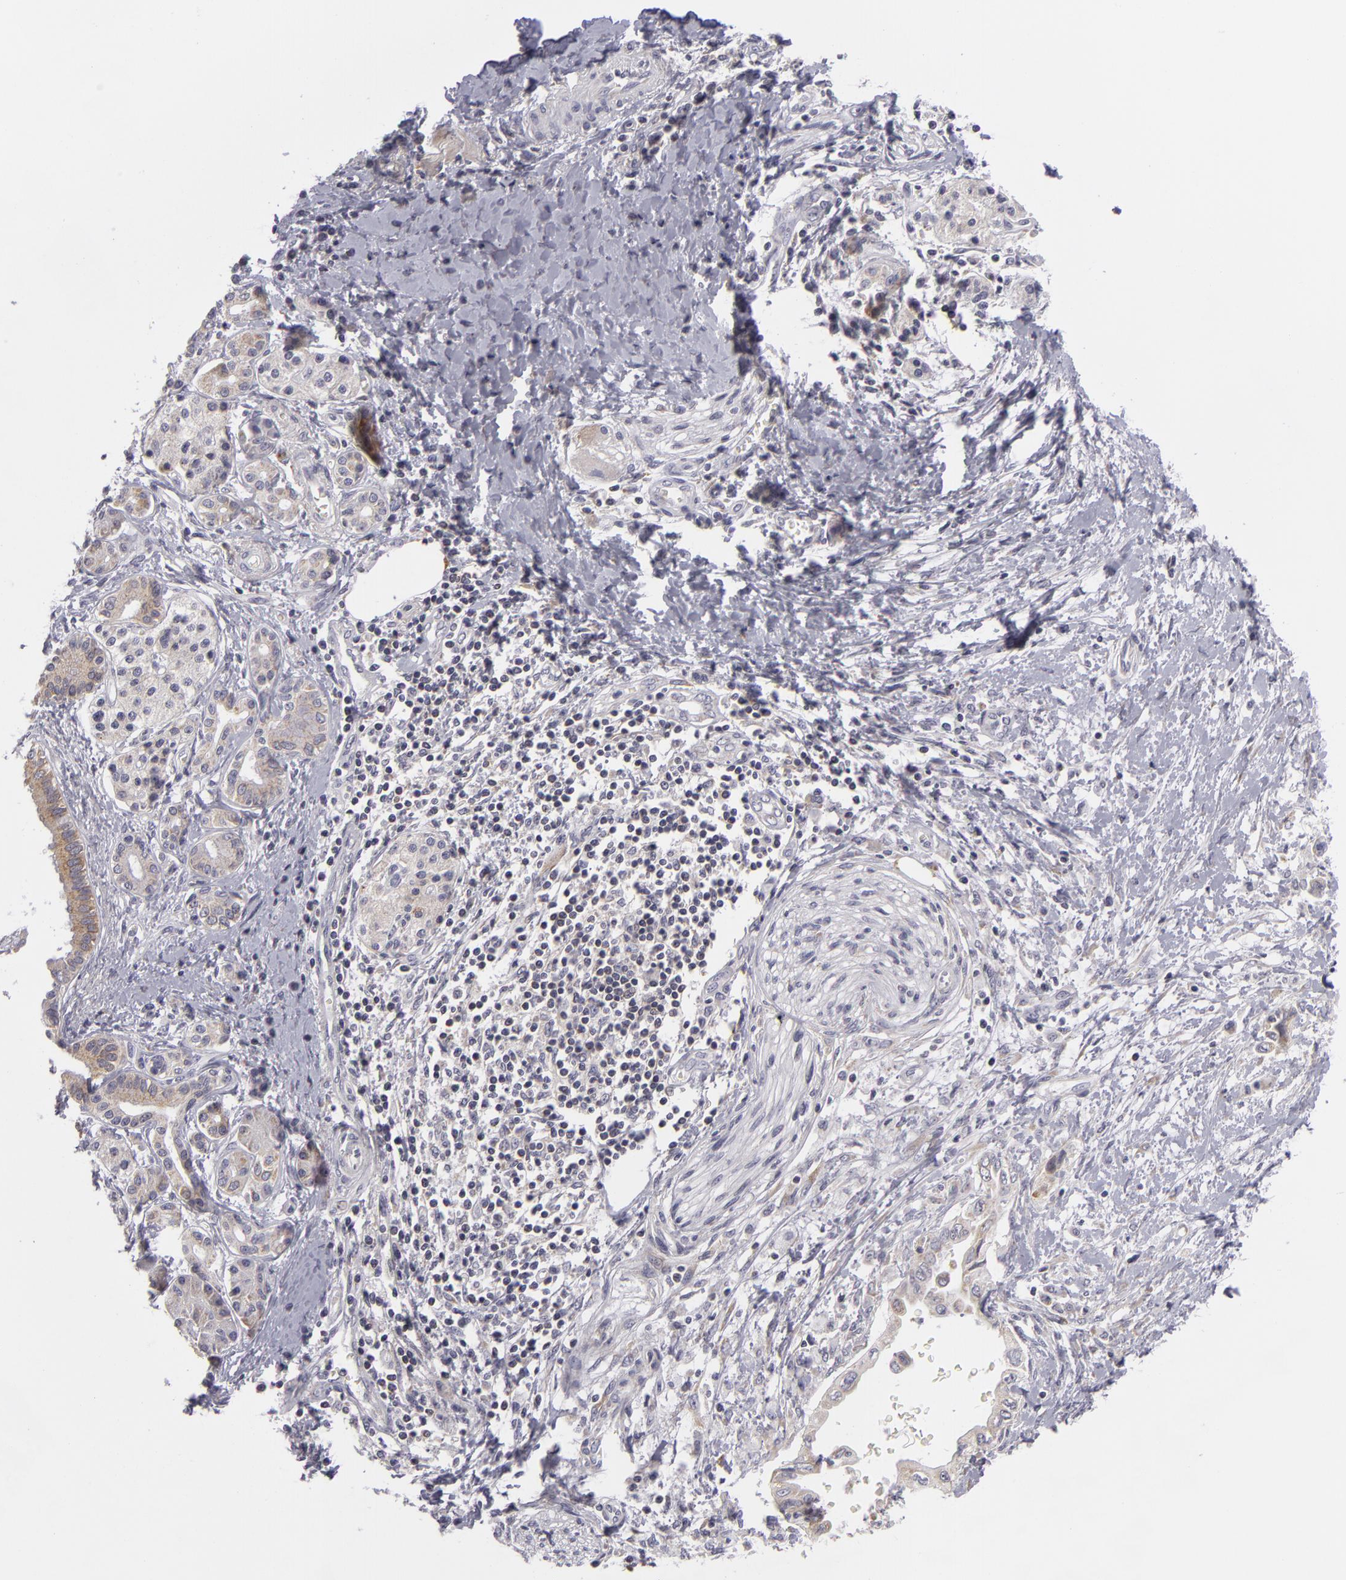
{"staining": {"intensity": "weak", "quantity": "25%-75%", "location": "cytoplasmic/membranous"}, "tissue": "pancreatic cancer", "cell_type": "Tumor cells", "image_type": "cancer", "snomed": [{"axis": "morphology", "description": "Adenocarcinoma, NOS"}, {"axis": "topography", "description": "Pancreas"}], "caption": "A brown stain shows weak cytoplasmic/membranous staining of a protein in human adenocarcinoma (pancreatic) tumor cells.", "gene": "ATP2B3", "patient": {"sex": "female", "age": 66}}